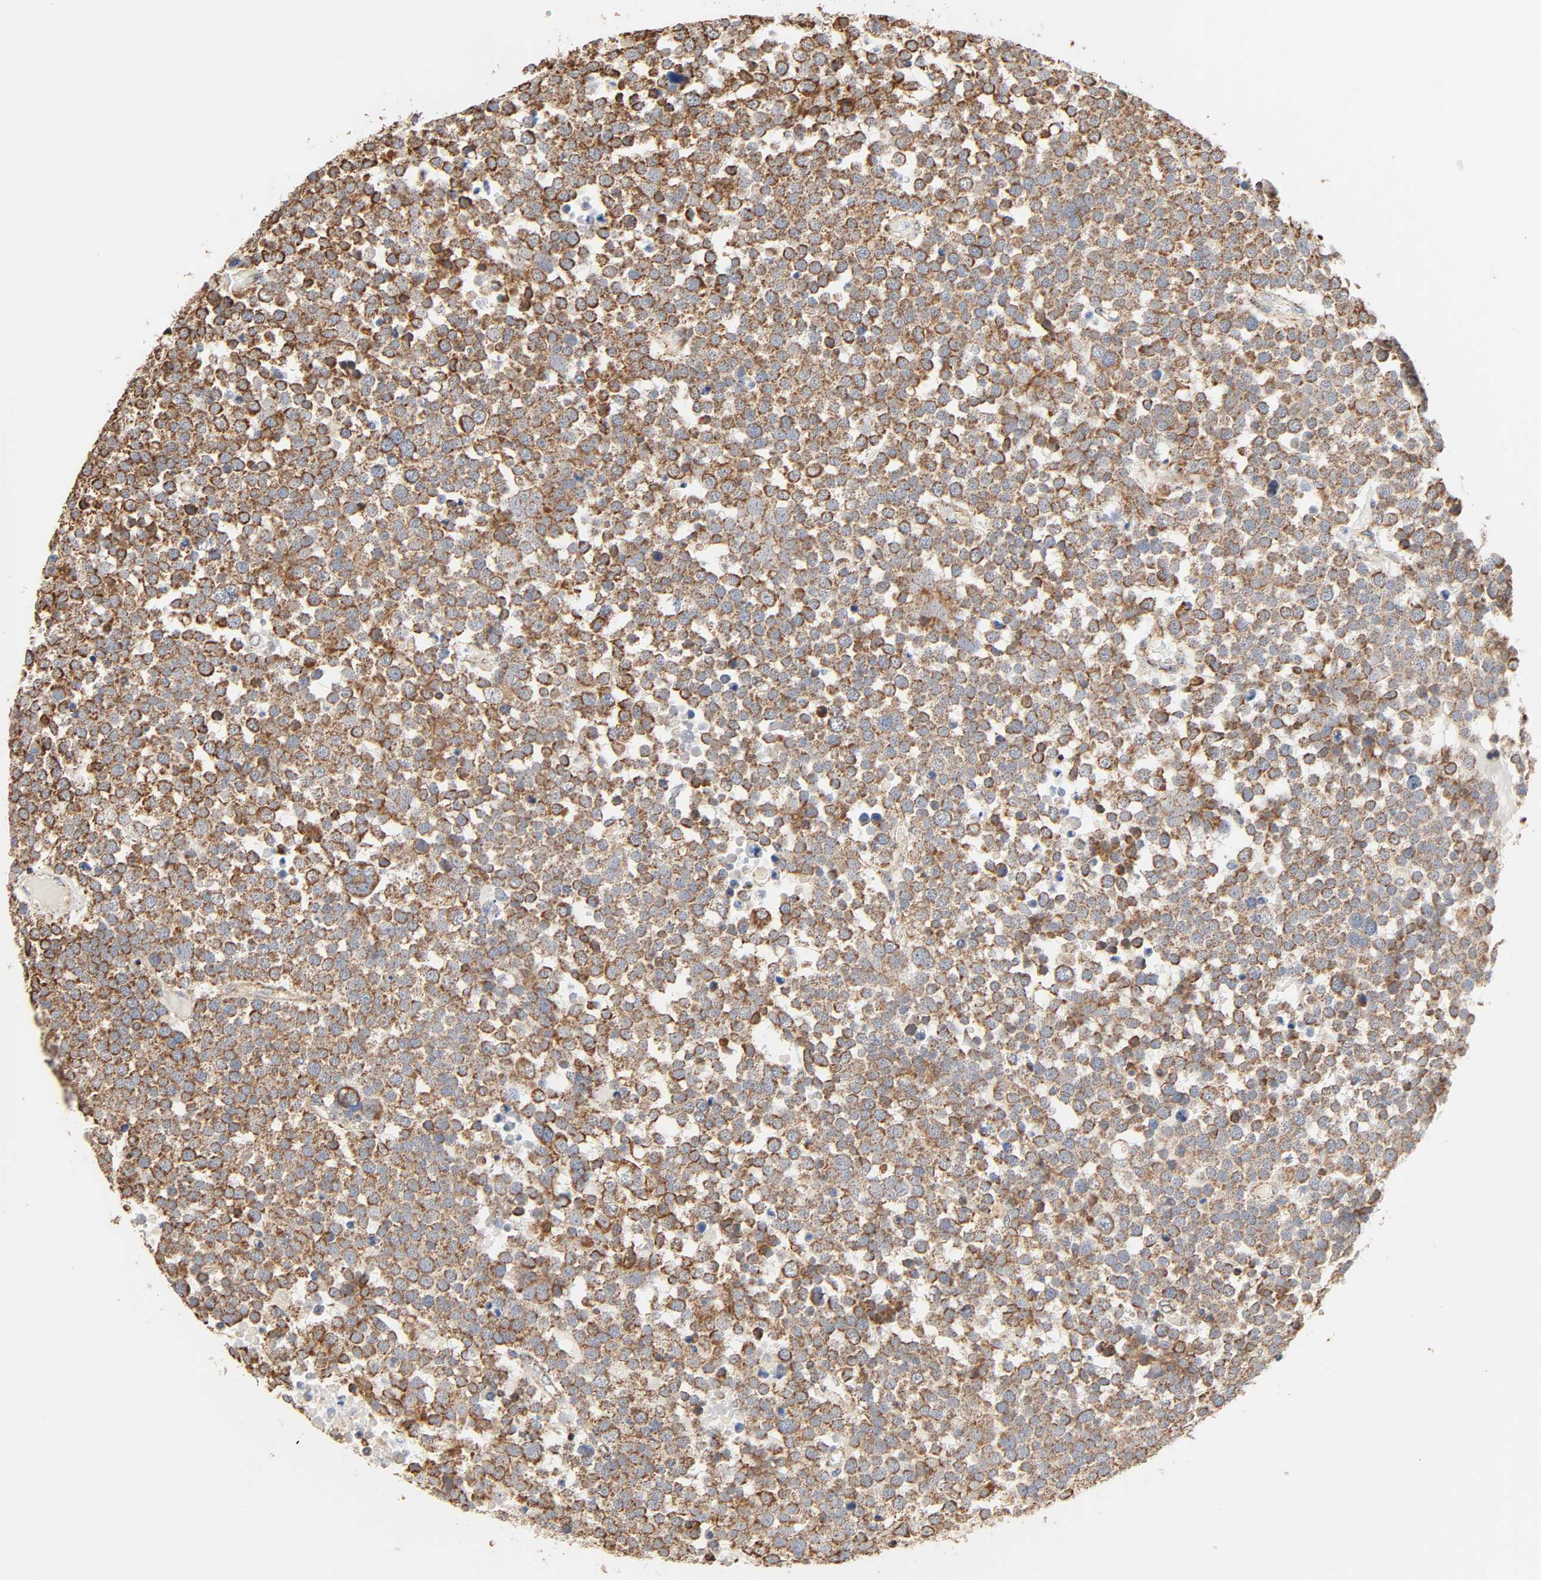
{"staining": {"intensity": "moderate", "quantity": ">75%", "location": "cytoplasmic/membranous"}, "tissue": "testis cancer", "cell_type": "Tumor cells", "image_type": "cancer", "snomed": [{"axis": "morphology", "description": "Seminoma, NOS"}, {"axis": "topography", "description": "Testis"}], "caption": "Moderate cytoplasmic/membranous expression for a protein is appreciated in approximately >75% of tumor cells of testis seminoma using immunohistochemistry.", "gene": "ZMAT5", "patient": {"sex": "male", "age": 71}}